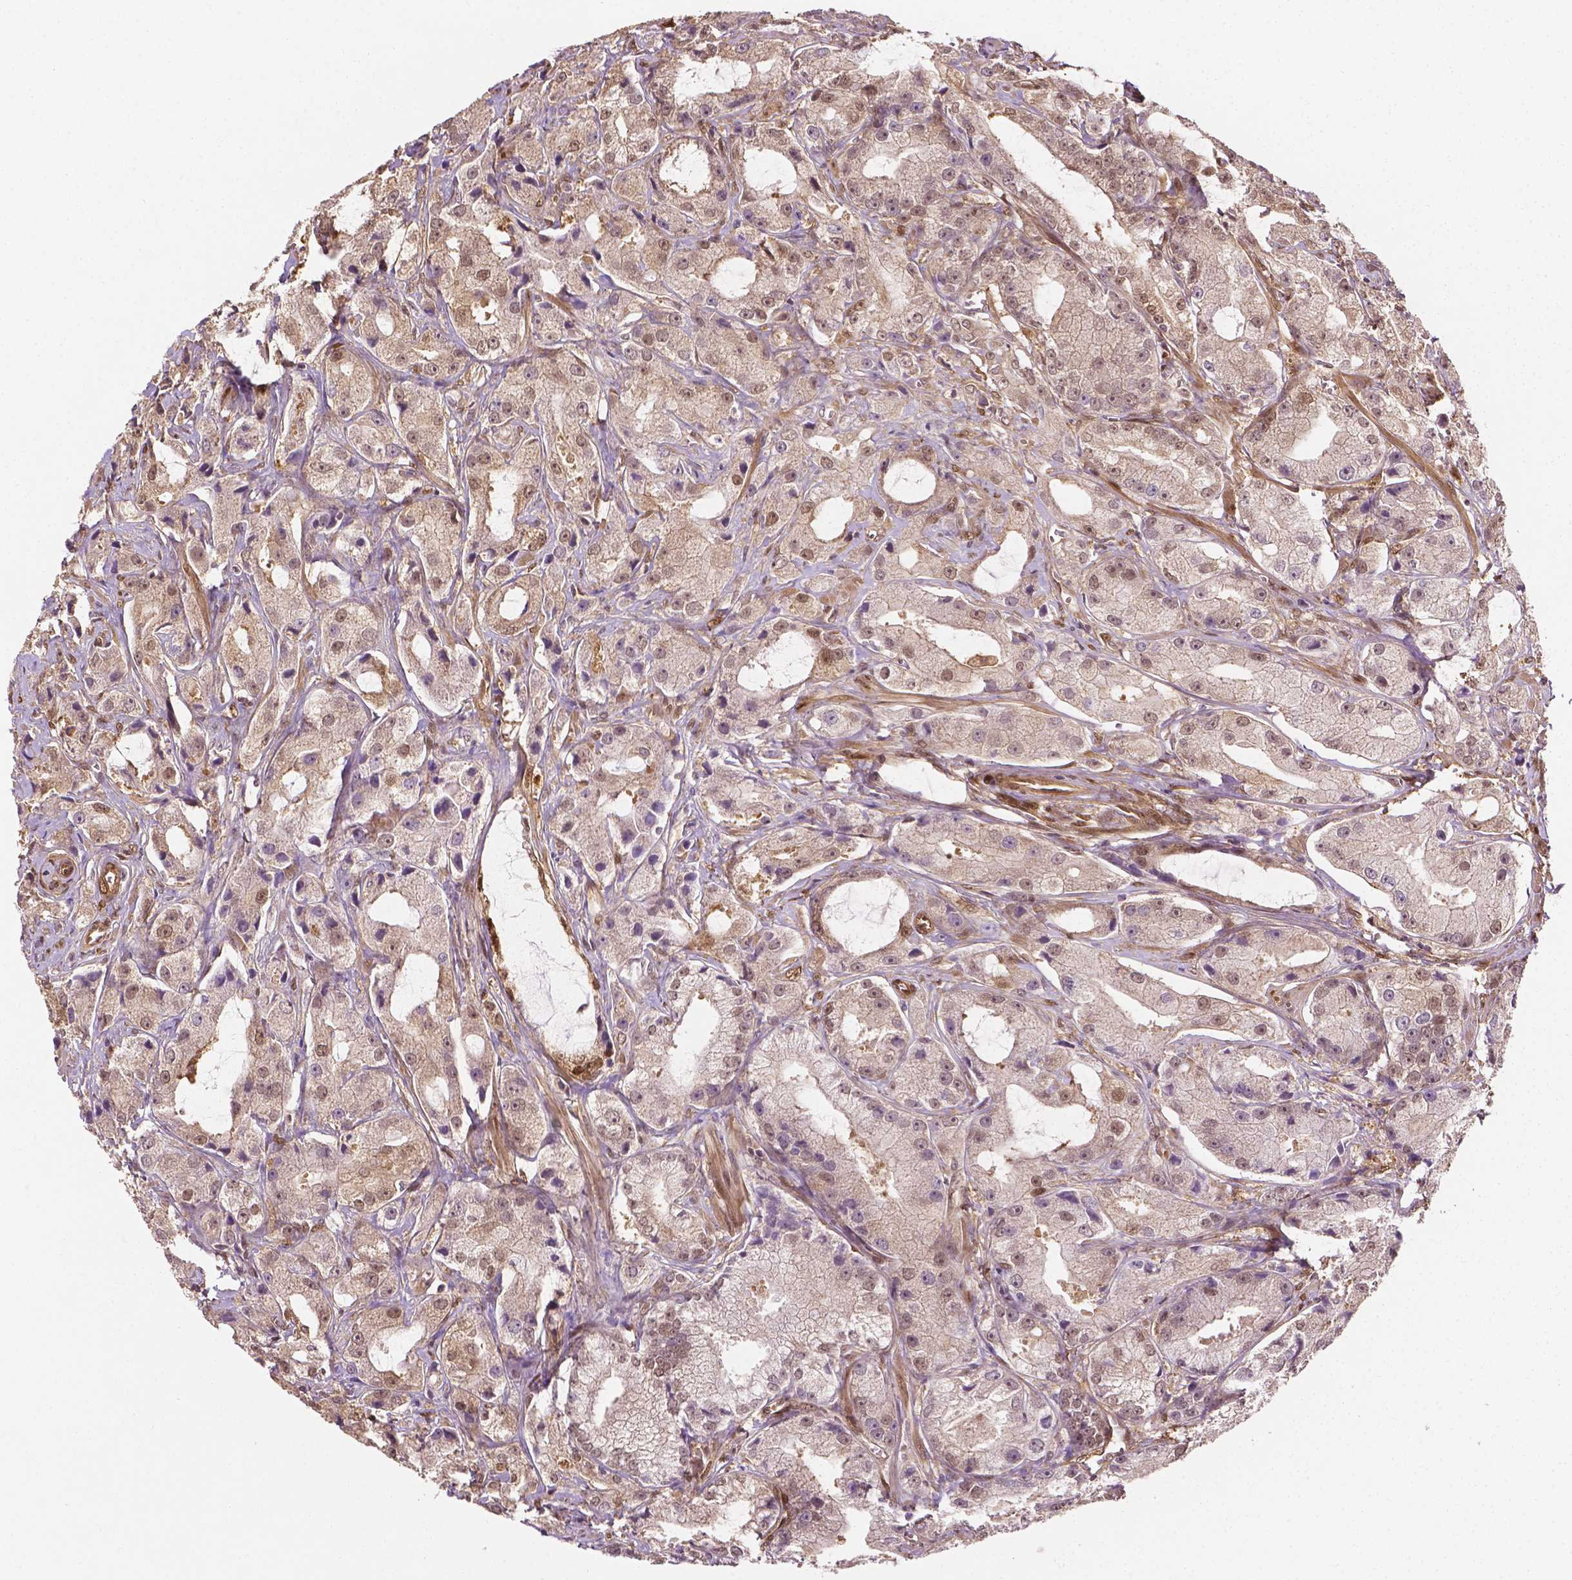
{"staining": {"intensity": "weak", "quantity": "25%-75%", "location": "cytoplasmic/membranous,nuclear"}, "tissue": "prostate cancer", "cell_type": "Tumor cells", "image_type": "cancer", "snomed": [{"axis": "morphology", "description": "Adenocarcinoma, High grade"}, {"axis": "topography", "description": "Prostate"}], "caption": "Human high-grade adenocarcinoma (prostate) stained with a brown dye displays weak cytoplasmic/membranous and nuclear positive positivity in approximately 25%-75% of tumor cells.", "gene": "YAP1", "patient": {"sex": "male", "age": 64}}